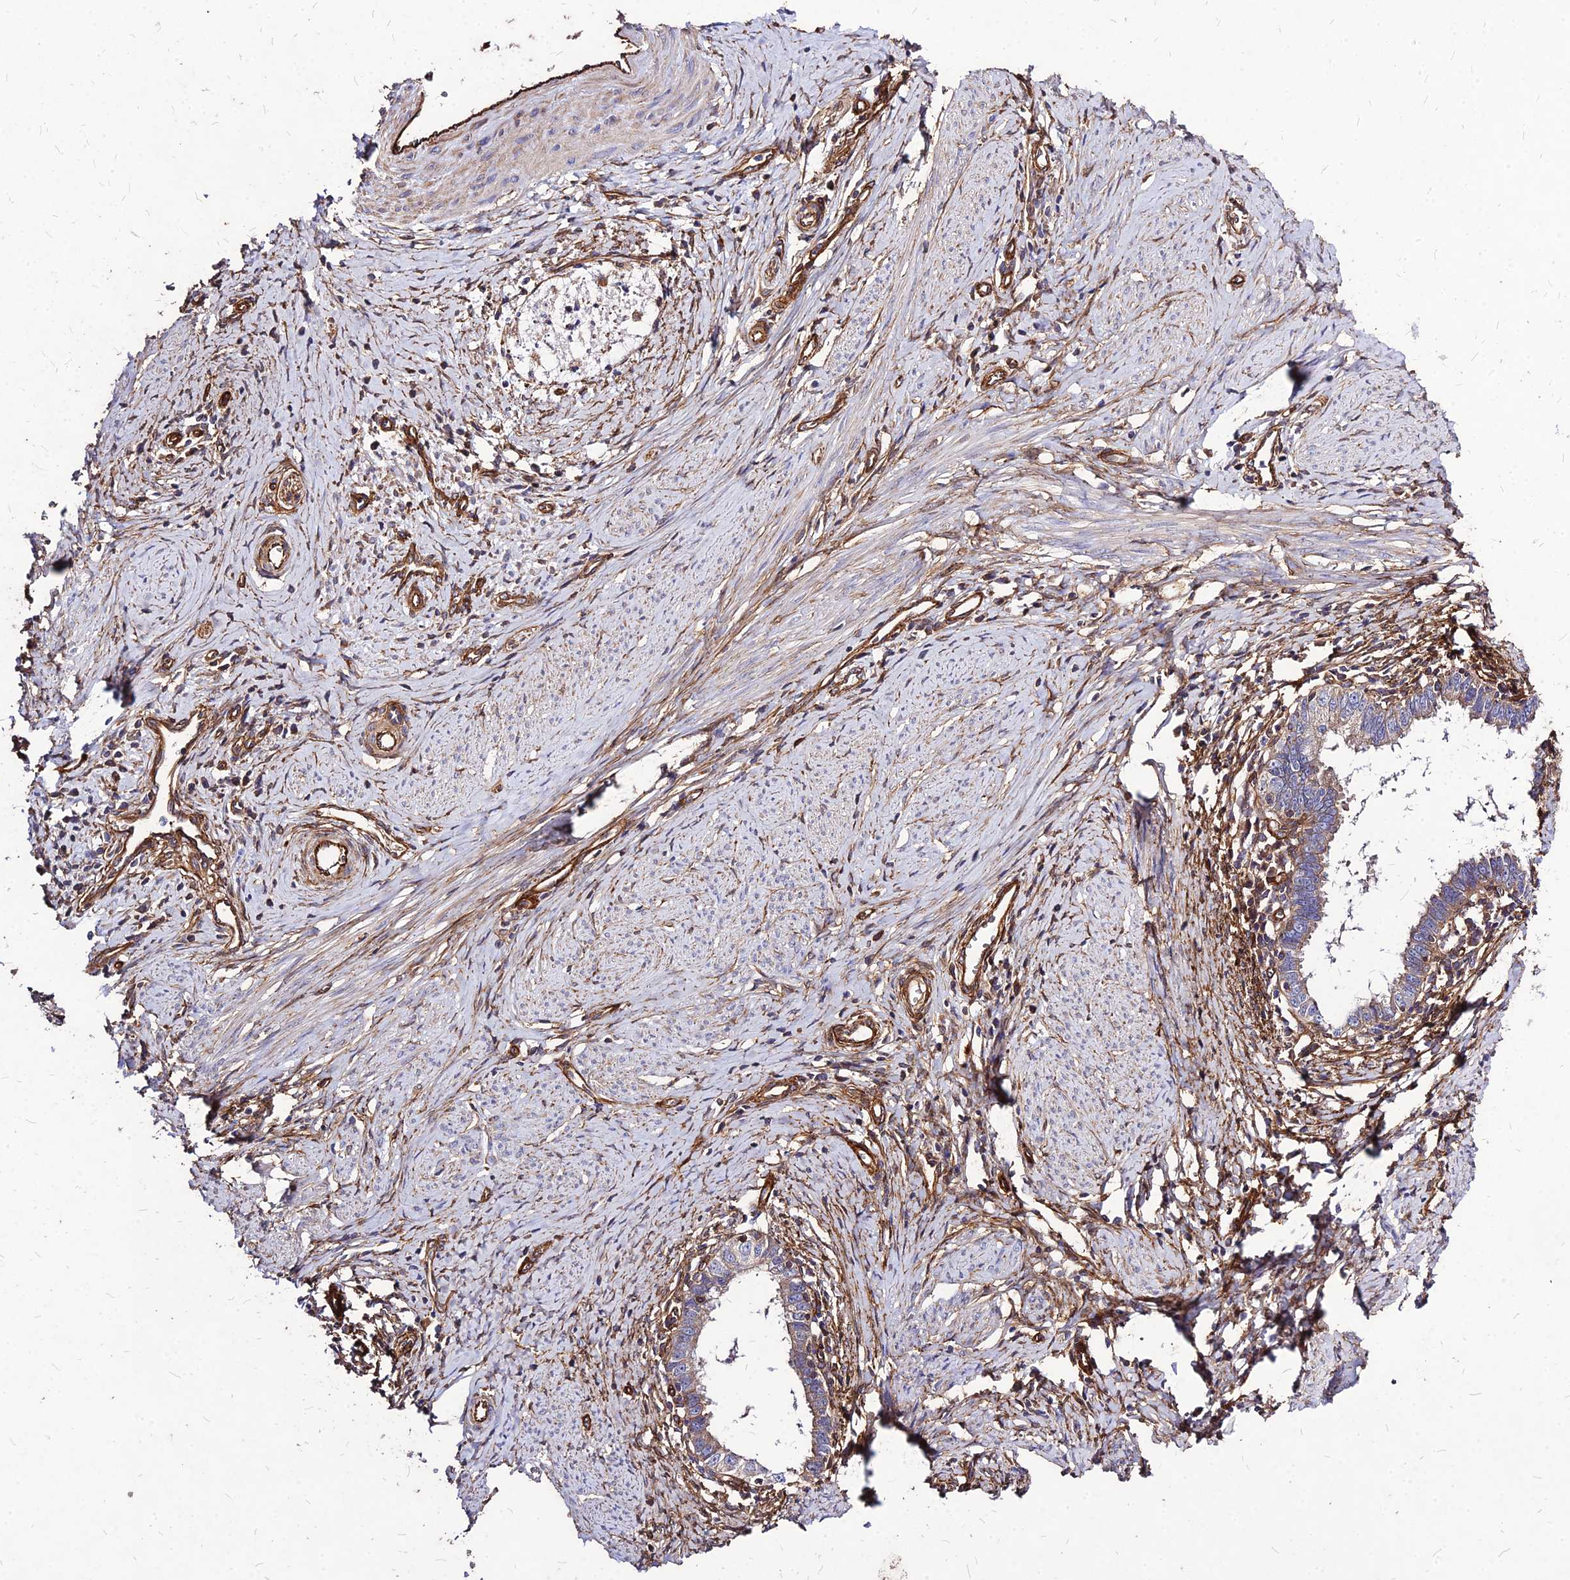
{"staining": {"intensity": "weak", "quantity": "25%-75%", "location": "cytoplasmic/membranous"}, "tissue": "cervical cancer", "cell_type": "Tumor cells", "image_type": "cancer", "snomed": [{"axis": "morphology", "description": "Adenocarcinoma, NOS"}, {"axis": "topography", "description": "Cervix"}], "caption": "The histopathology image shows a brown stain indicating the presence of a protein in the cytoplasmic/membranous of tumor cells in cervical adenocarcinoma.", "gene": "EFCC1", "patient": {"sex": "female", "age": 36}}